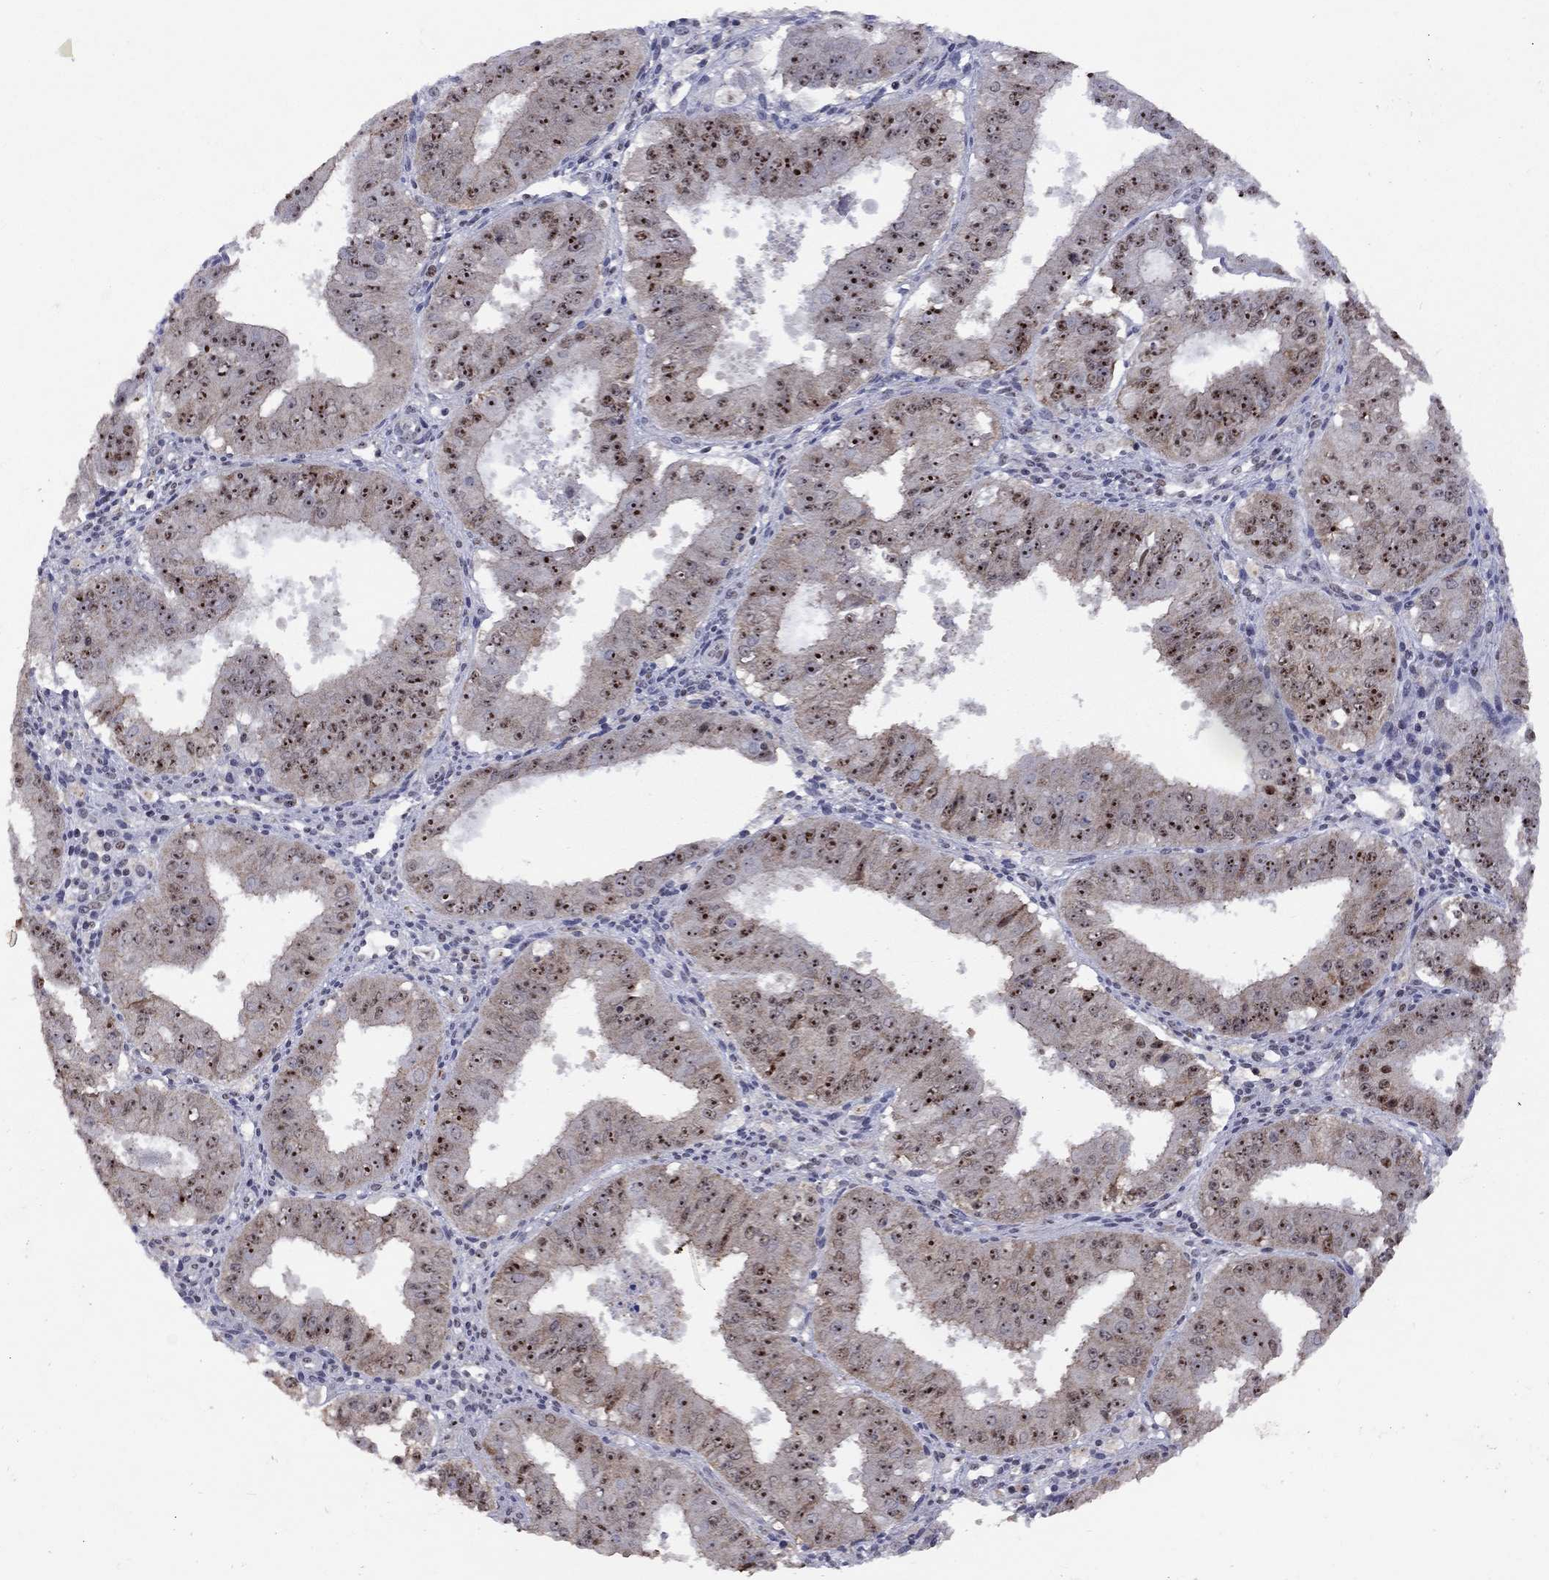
{"staining": {"intensity": "strong", "quantity": ">75%", "location": "nuclear"}, "tissue": "ovarian cancer", "cell_type": "Tumor cells", "image_type": "cancer", "snomed": [{"axis": "morphology", "description": "Carcinoma, endometroid"}, {"axis": "topography", "description": "Ovary"}], "caption": "IHC (DAB (3,3'-diaminobenzidine)) staining of ovarian cancer (endometroid carcinoma) shows strong nuclear protein staining in about >75% of tumor cells.", "gene": "SPOUT1", "patient": {"sex": "female", "age": 42}}